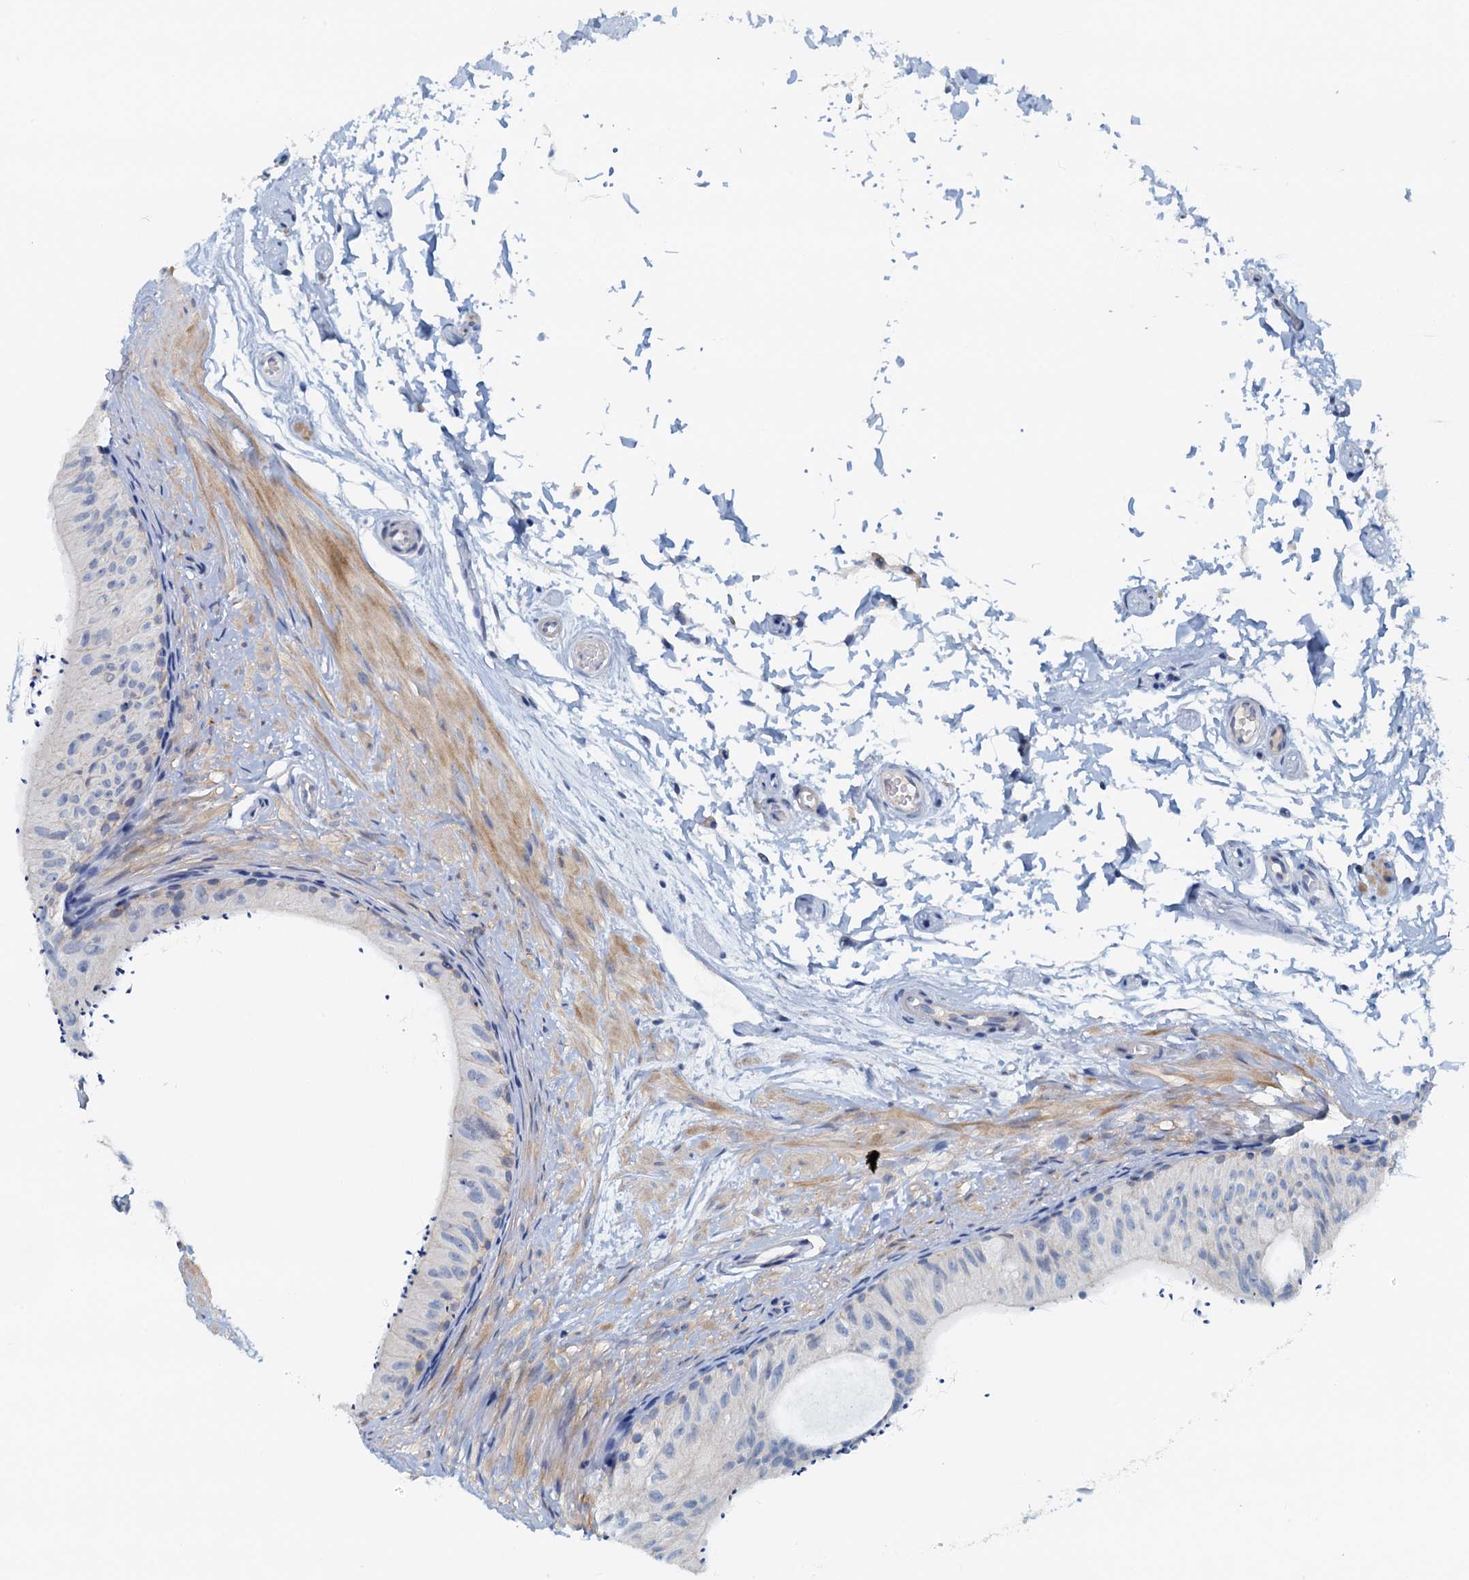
{"staining": {"intensity": "negative", "quantity": "none", "location": "none"}, "tissue": "epididymis", "cell_type": "Glandular cells", "image_type": "normal", "snomed": [{"axis": "morphology", "description": "Normal tissue, NOS"}, {"axis": "topography", "description": "Epididymis"}], "caption": "A high-resolution micrograph shows immunohistochemistry staining of unremarkable epididymis, which reveals no significant positivity in glandular cells.", "gene": "DTD1", "patient": {"sex": "male", "age": 50}}